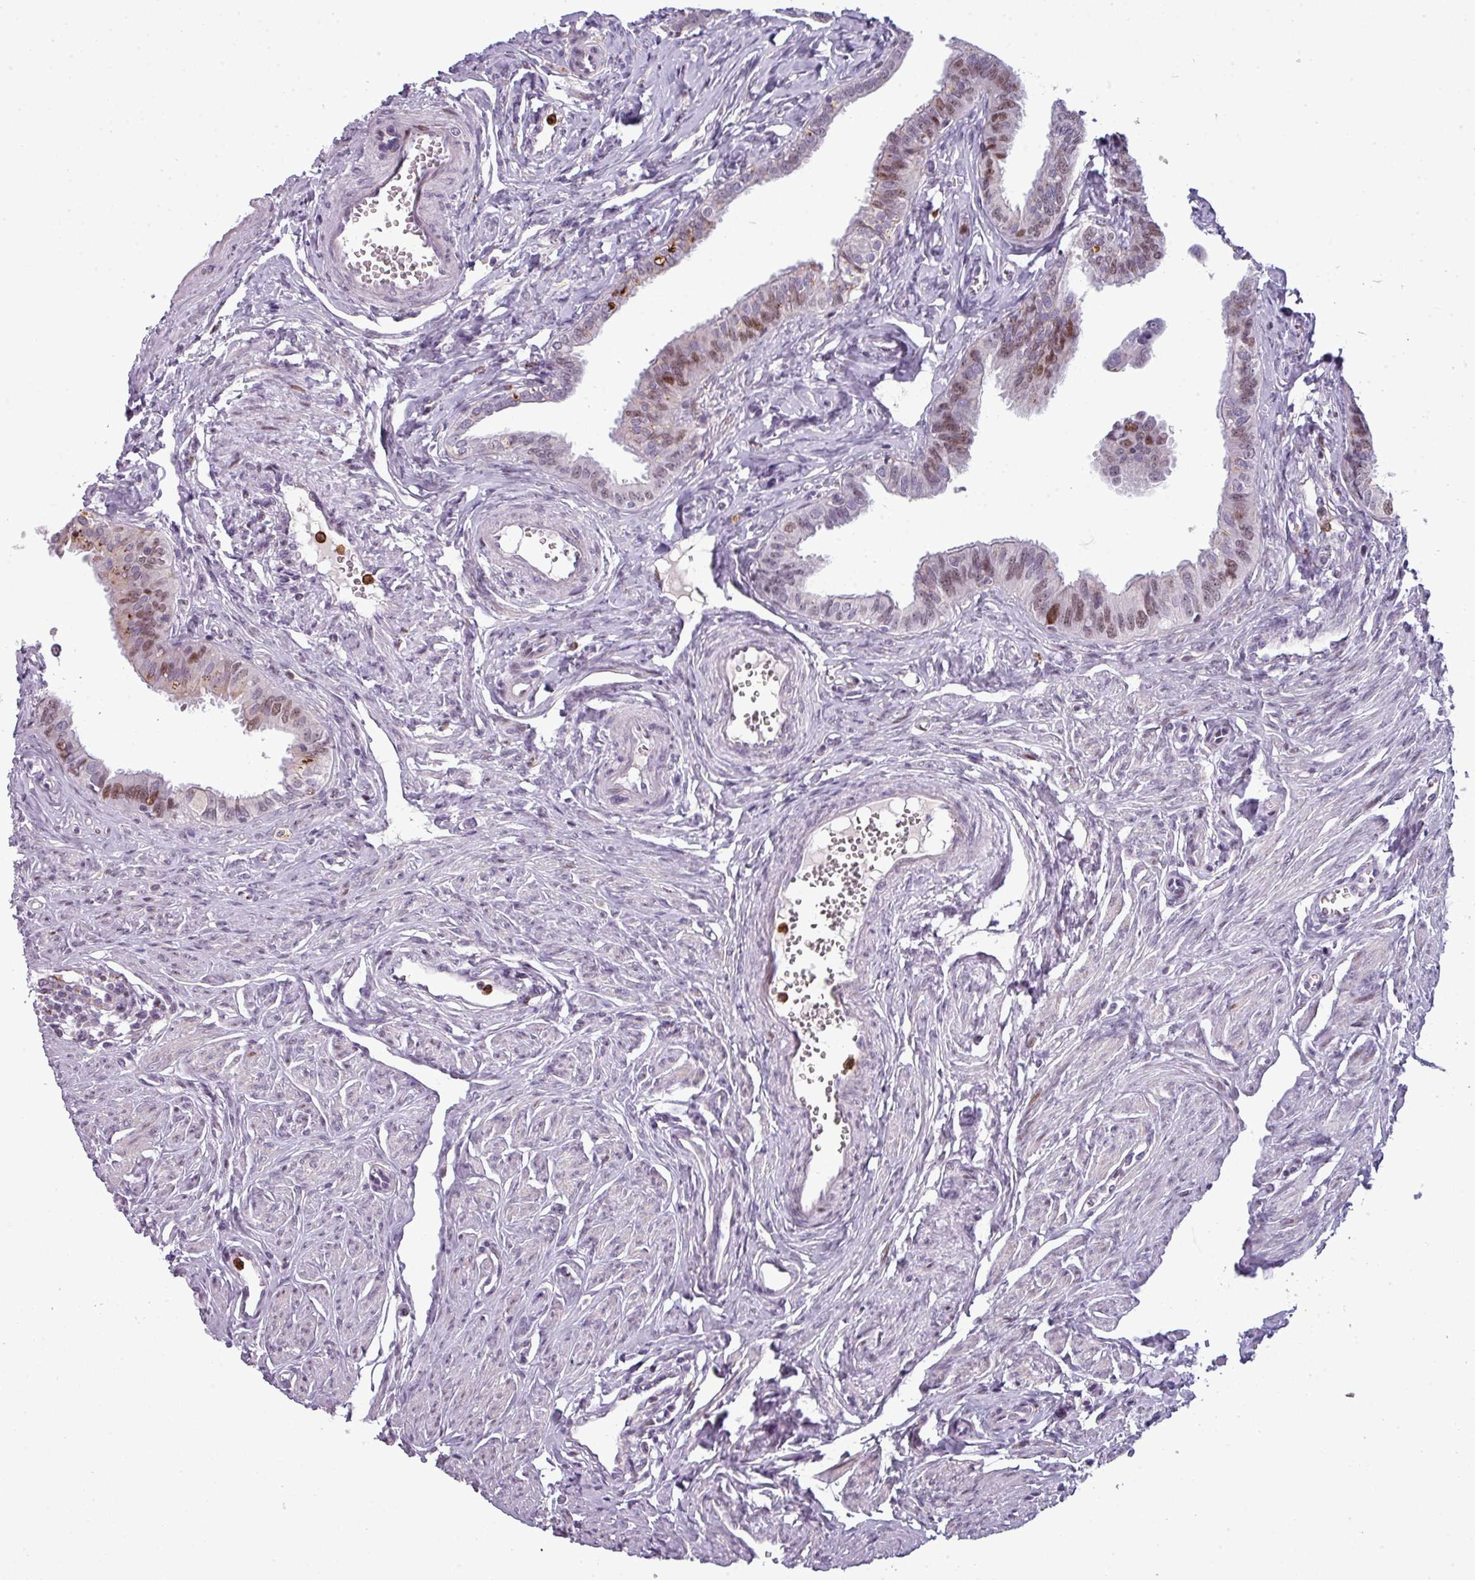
{"staining": {"intensity": "moderate", "quantity": "<25%", "location": "nuclear"}, "tissue": "fallopian tube", "cell_type": "Glandular cells", "image_type": "normal", "snomed": [{"axis": "morphology", "description": "Normal tissue, NOS"}, {"axis": "morphology", "description": "Carcinoma, NOS"}, {"axis": "topography", "description": "Fallopian tube"}, {"axis": "topography", "description": "Ovary"}], "caption": "Protein staining of benign fallopian tube displays moderate nuclear positivity in approximately <25% of glandular cells. (DAB IHC, brown staining for protein, blue staining for nuclei).", "gene": "TMEFF1", "patient": {"sex": "female", "age": 59}}